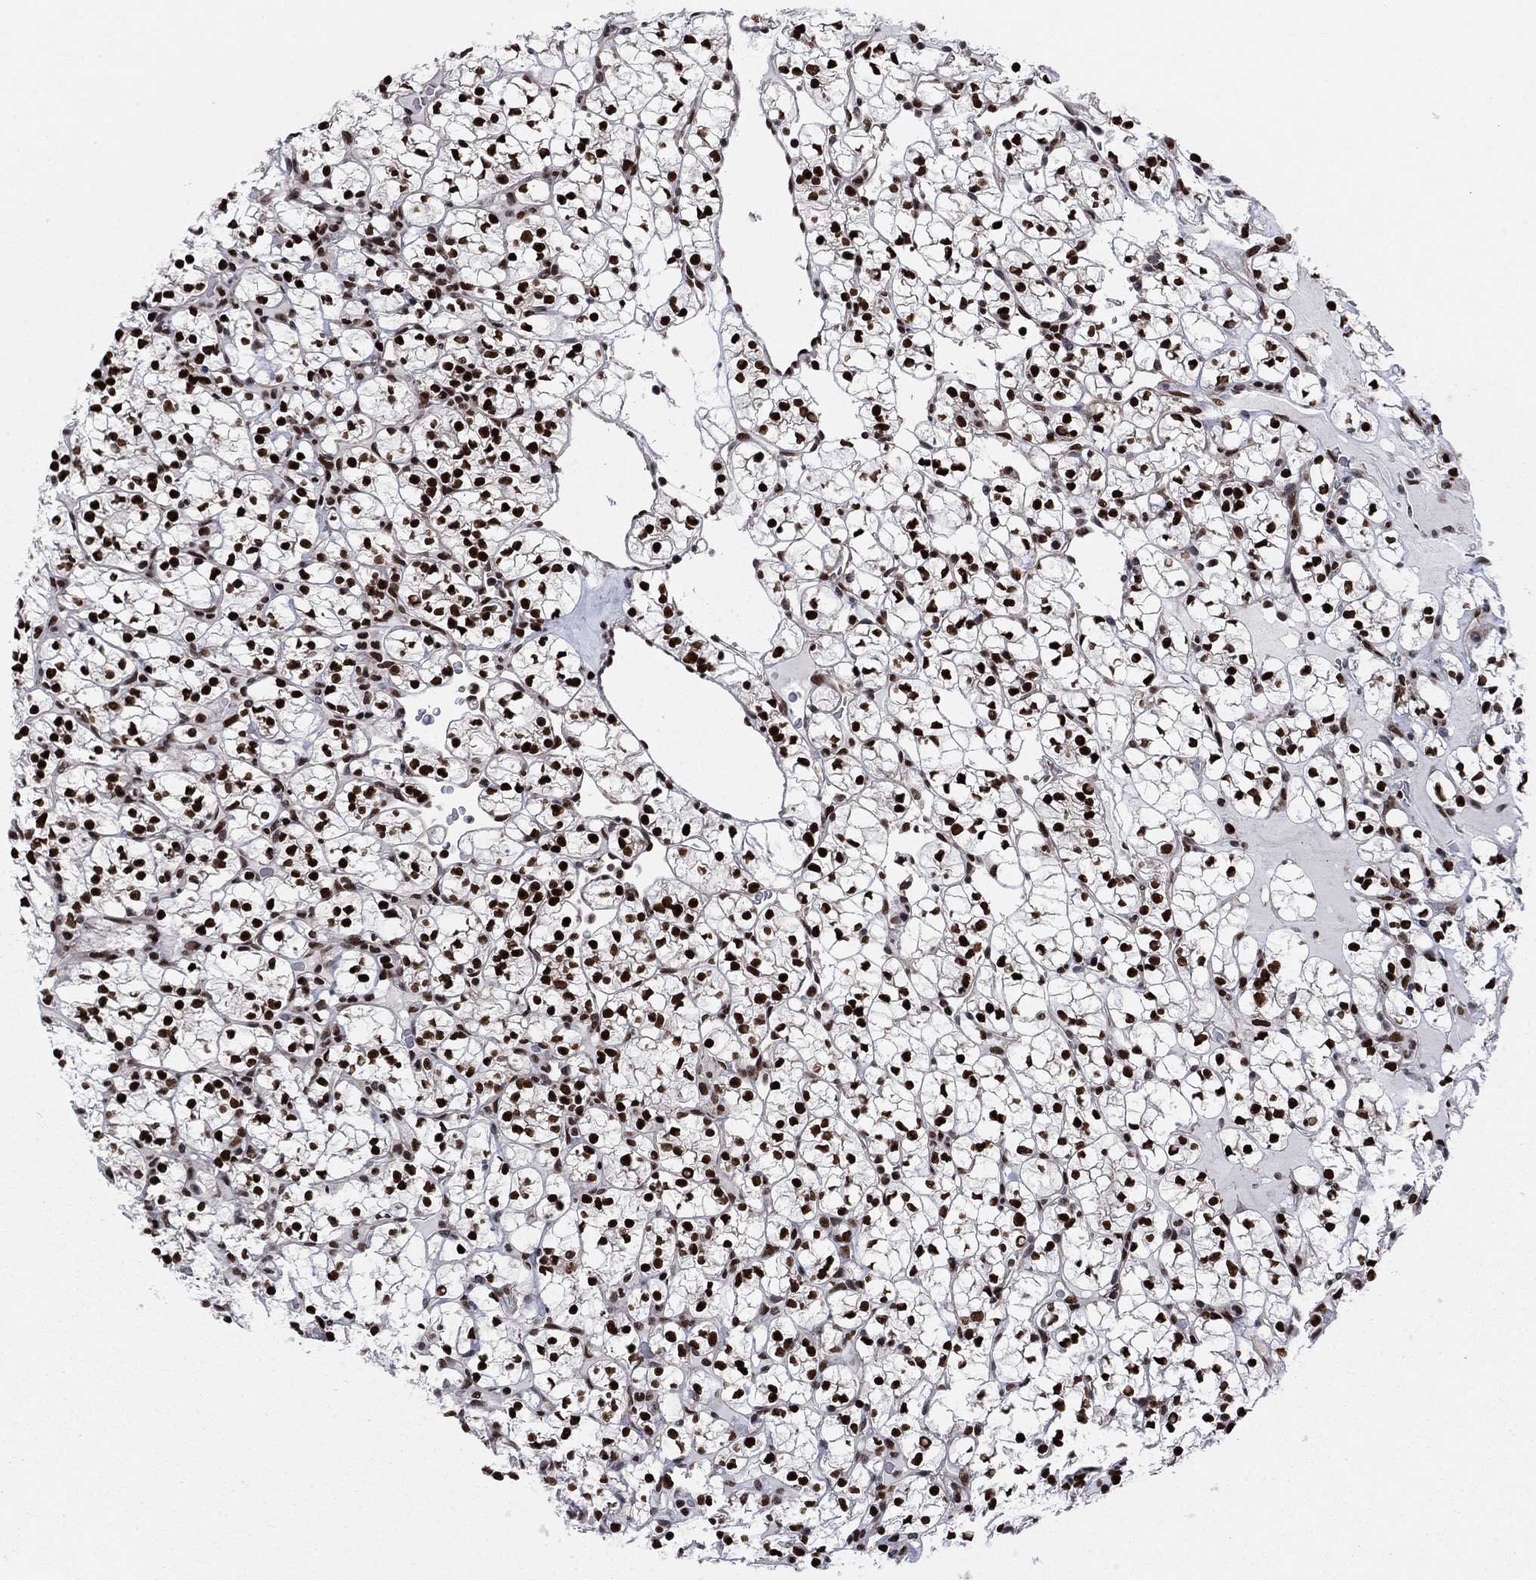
{"staining": {"intensity": "strong", "quantity": ">75%", "location": "nuclear"}, "tissue": "renal cancer", "cell_type": "Tumor cells", "image_type": "cancer", "snomed": [{"axis": "morphology", "description": "Adenocarcinoma, NOS"}, {"axis": "topography", "description": "Kidney"}], "caption": "A histopathology image of human adenocarcinoma (renal) stained for a protein demonstrates strong nuclear brown staining in tumor cells. The staining was performed using DAB (3,3'-diaminobenzidine) to visualize the protein expression in brown, while the nuclei were stained in blue with hematoxylin (Magnification: 20x).", "gene": "RPRD1B", "patient": {"sex": "female", "age": 89}}